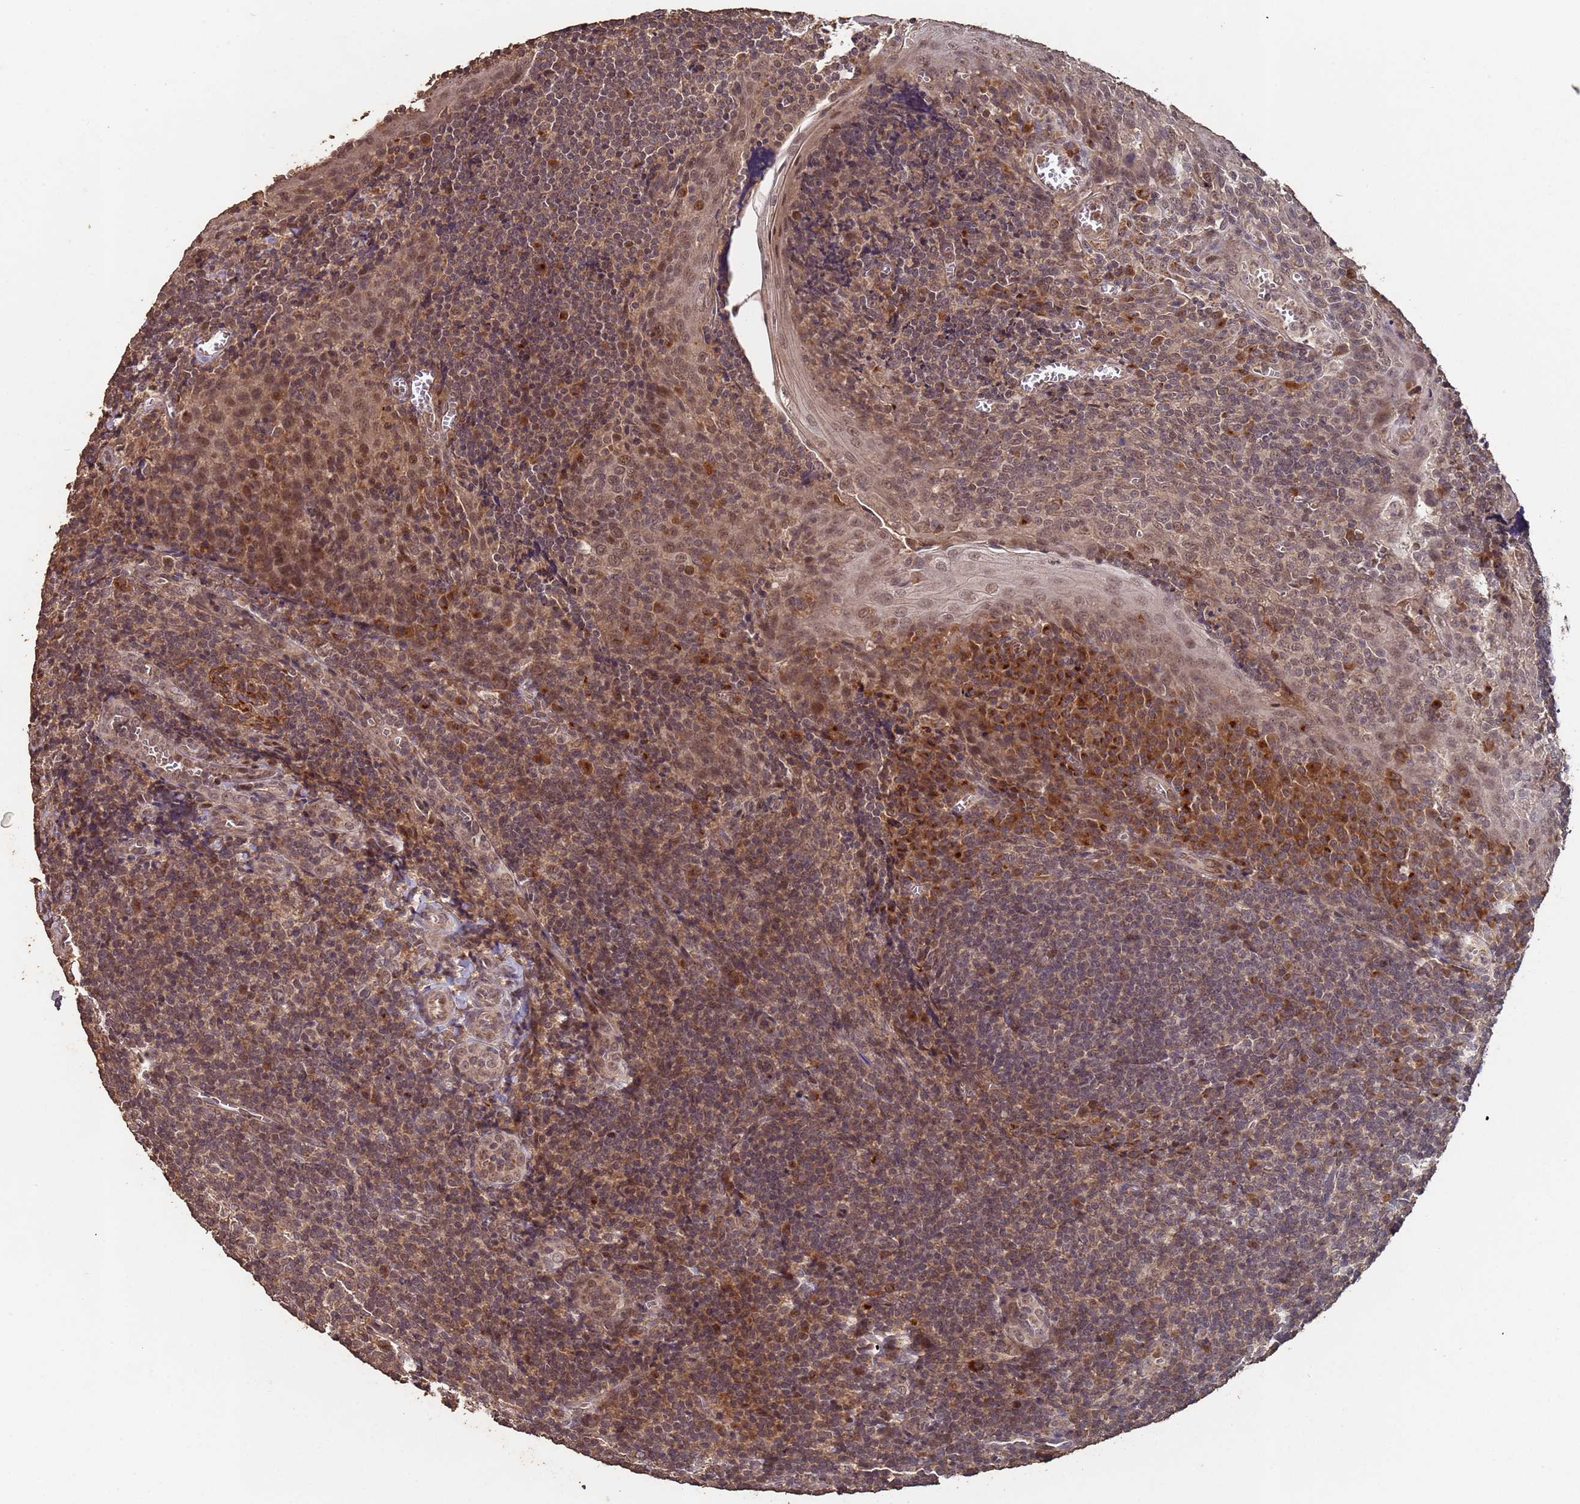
{"staining": {"intensity": "moderate", "quantity": "<25%", "location": "cytoplasmic/membranous"}, "tissue": "tonsil", "cell_type": "Germinal center cells", "image_type": "normal", "snomed": [{"axis": "morphology", "description": "Normal tissue, NOS"}, {"axis": "topography", "description": "Tonsil"}], "caption": "Immunohistochemical staining of unremarkable human tonsil displays low levels of moderate cytoplasmic/membranous staining in approximately <25% of germinal center cells.", "gene": "FRAT1", "patient": {"sex": "male", "age": 27}}